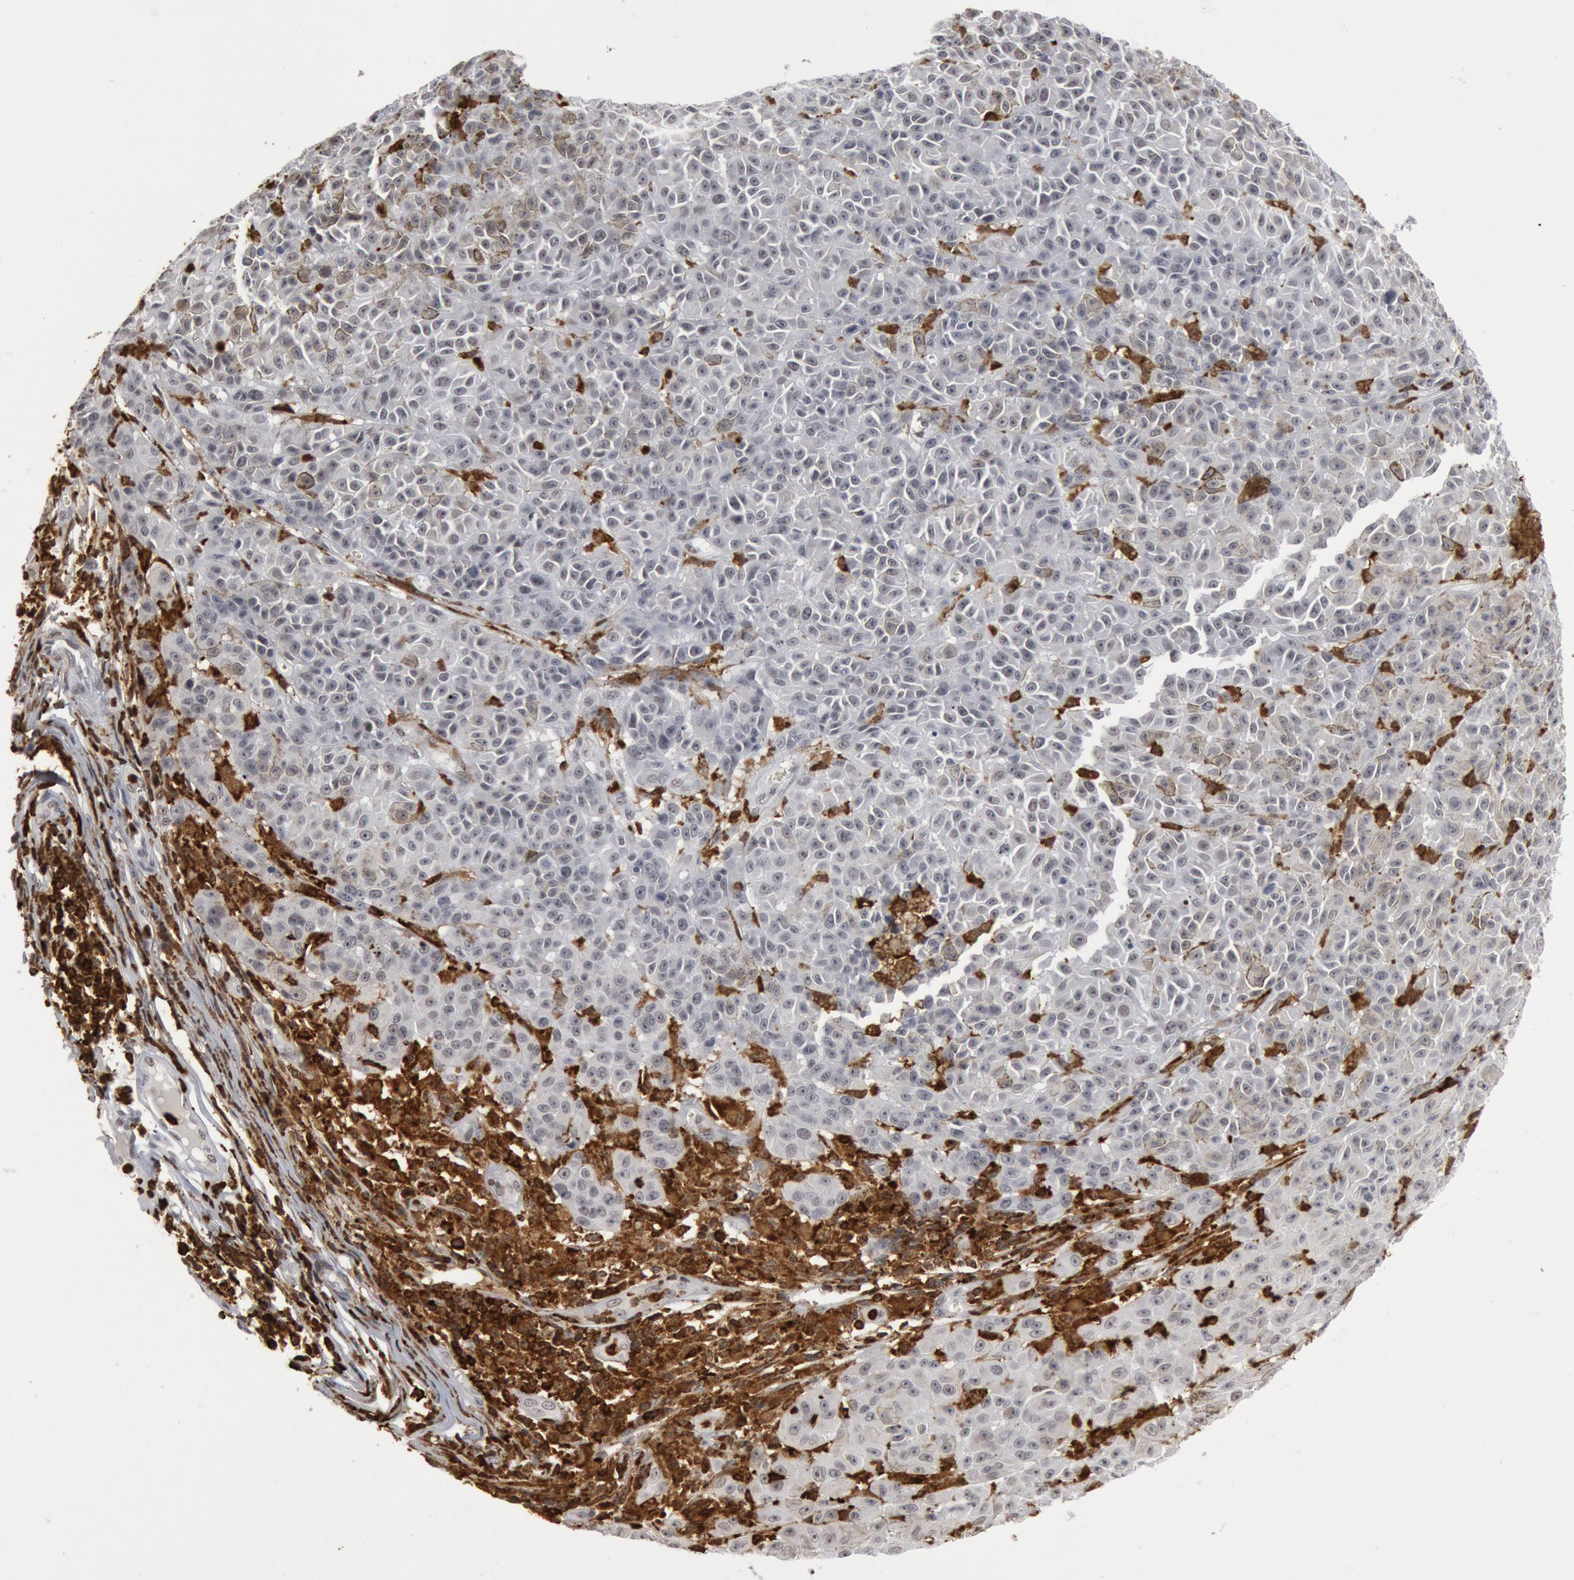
{"staining": {"intensity": "weak", "quantity": "25%-75%", "location": "cytoplasmic/membranous,nuclear"}, "tissue": "melanoma", "cell_type": "Tumor cells", "image_type": "cancer", "snomed": [{"axis": "morphology", "description": "Malignant melanoma, NOS"}, {"axis": "topography", "description": "Skin"}], "caption": "A brown stain shows weak cytoplasmic/membranous and nuclear positivity of a protein in human malignant melanoma tumor cells.", "gene": "PTPN6", "patient": {"sex": "male", "age": 64}}